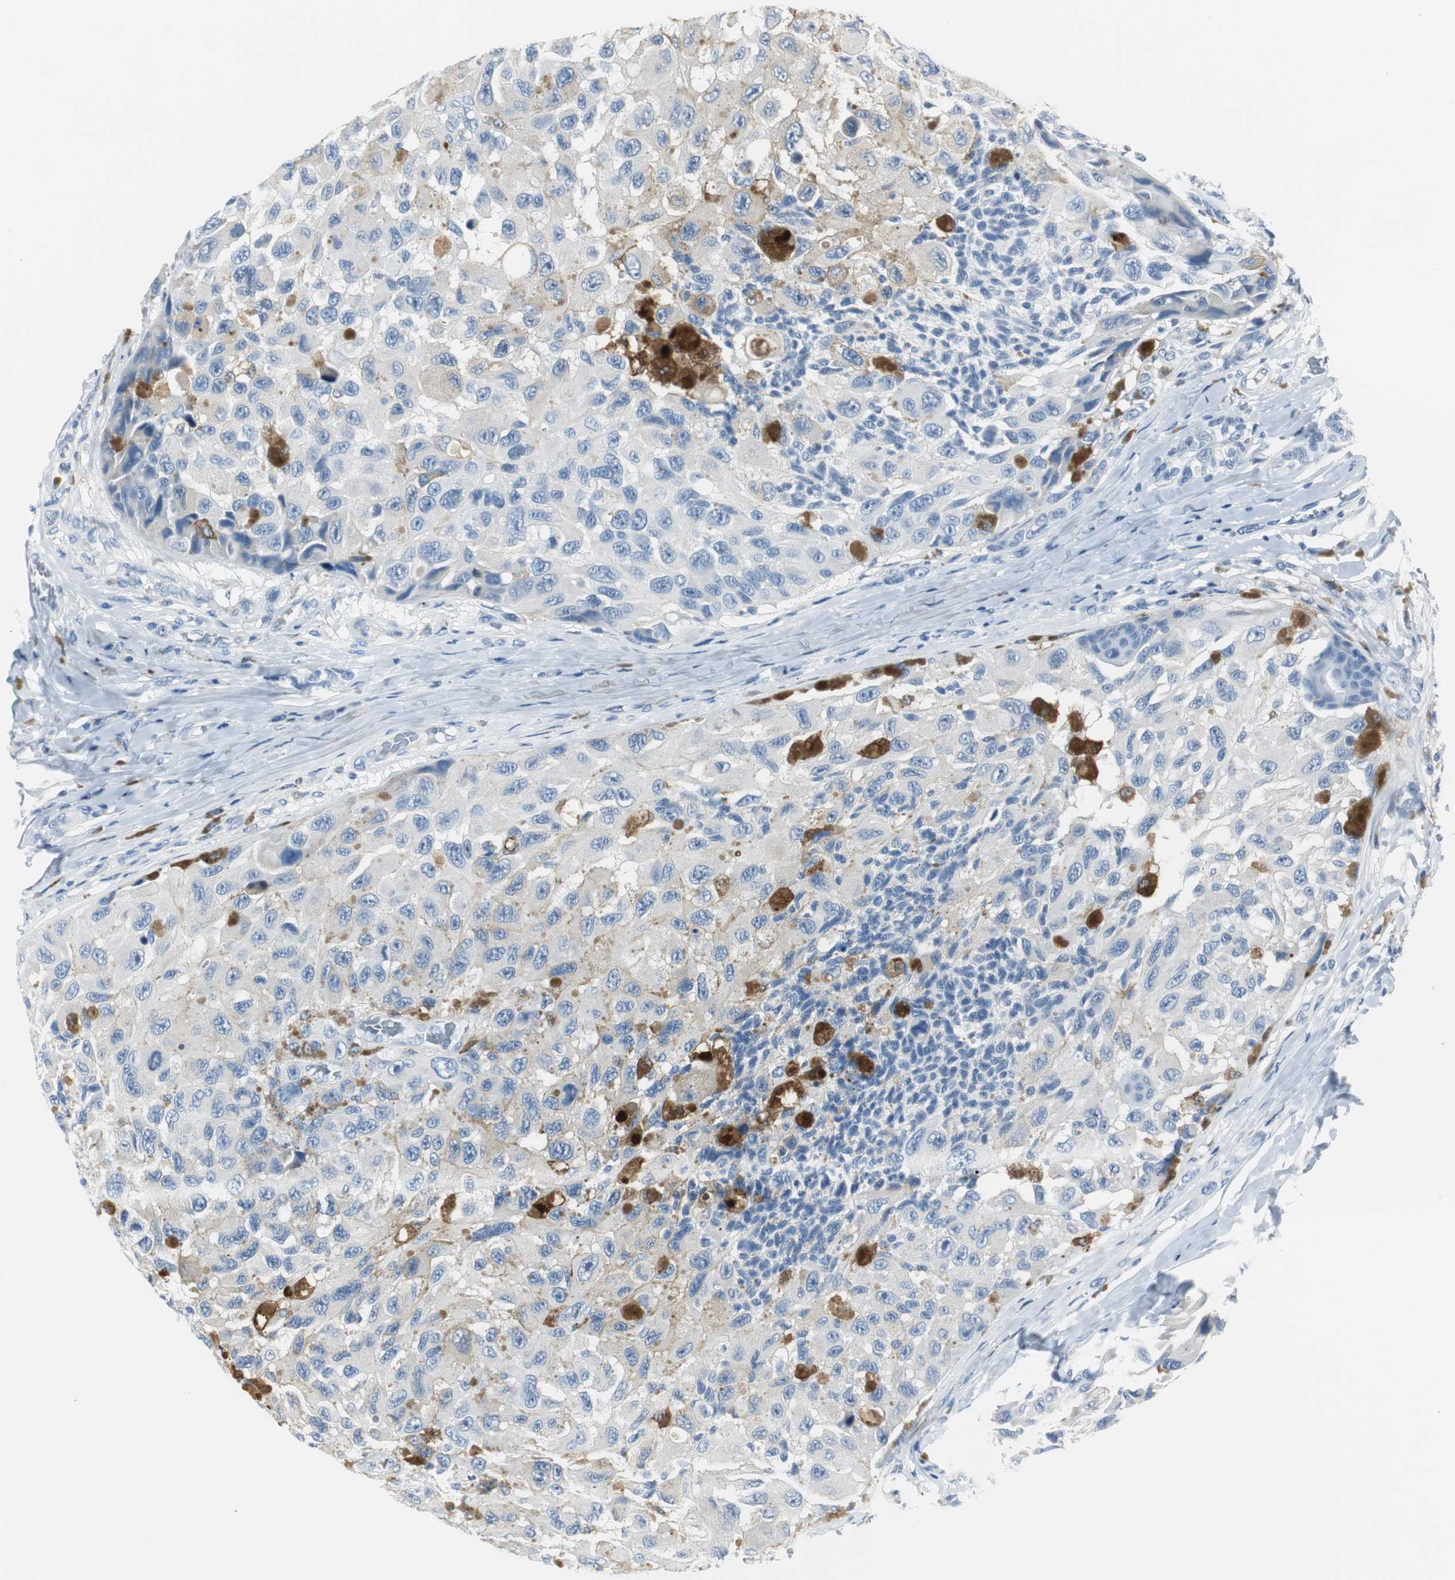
{"staining": {"intensity": "negative", "quantity": "none", "location": "none"}, "tissue": "melanoma", "cell_type": "Tumor cells", "image_type": "cancer", "snomed": [{"axis": "morphology", "description": "Malignant melanoma, NOS"}, {"axis": "topography", "description": "Skin"}], "caption": "Immunohistochemistry (IHC) image of neoplastic tissue: melanoma stained with DAB exhibits no significant protein positivity in tumor cells.", "gene": "FBP1", "patient": {"sex": "female", "age": 73}}